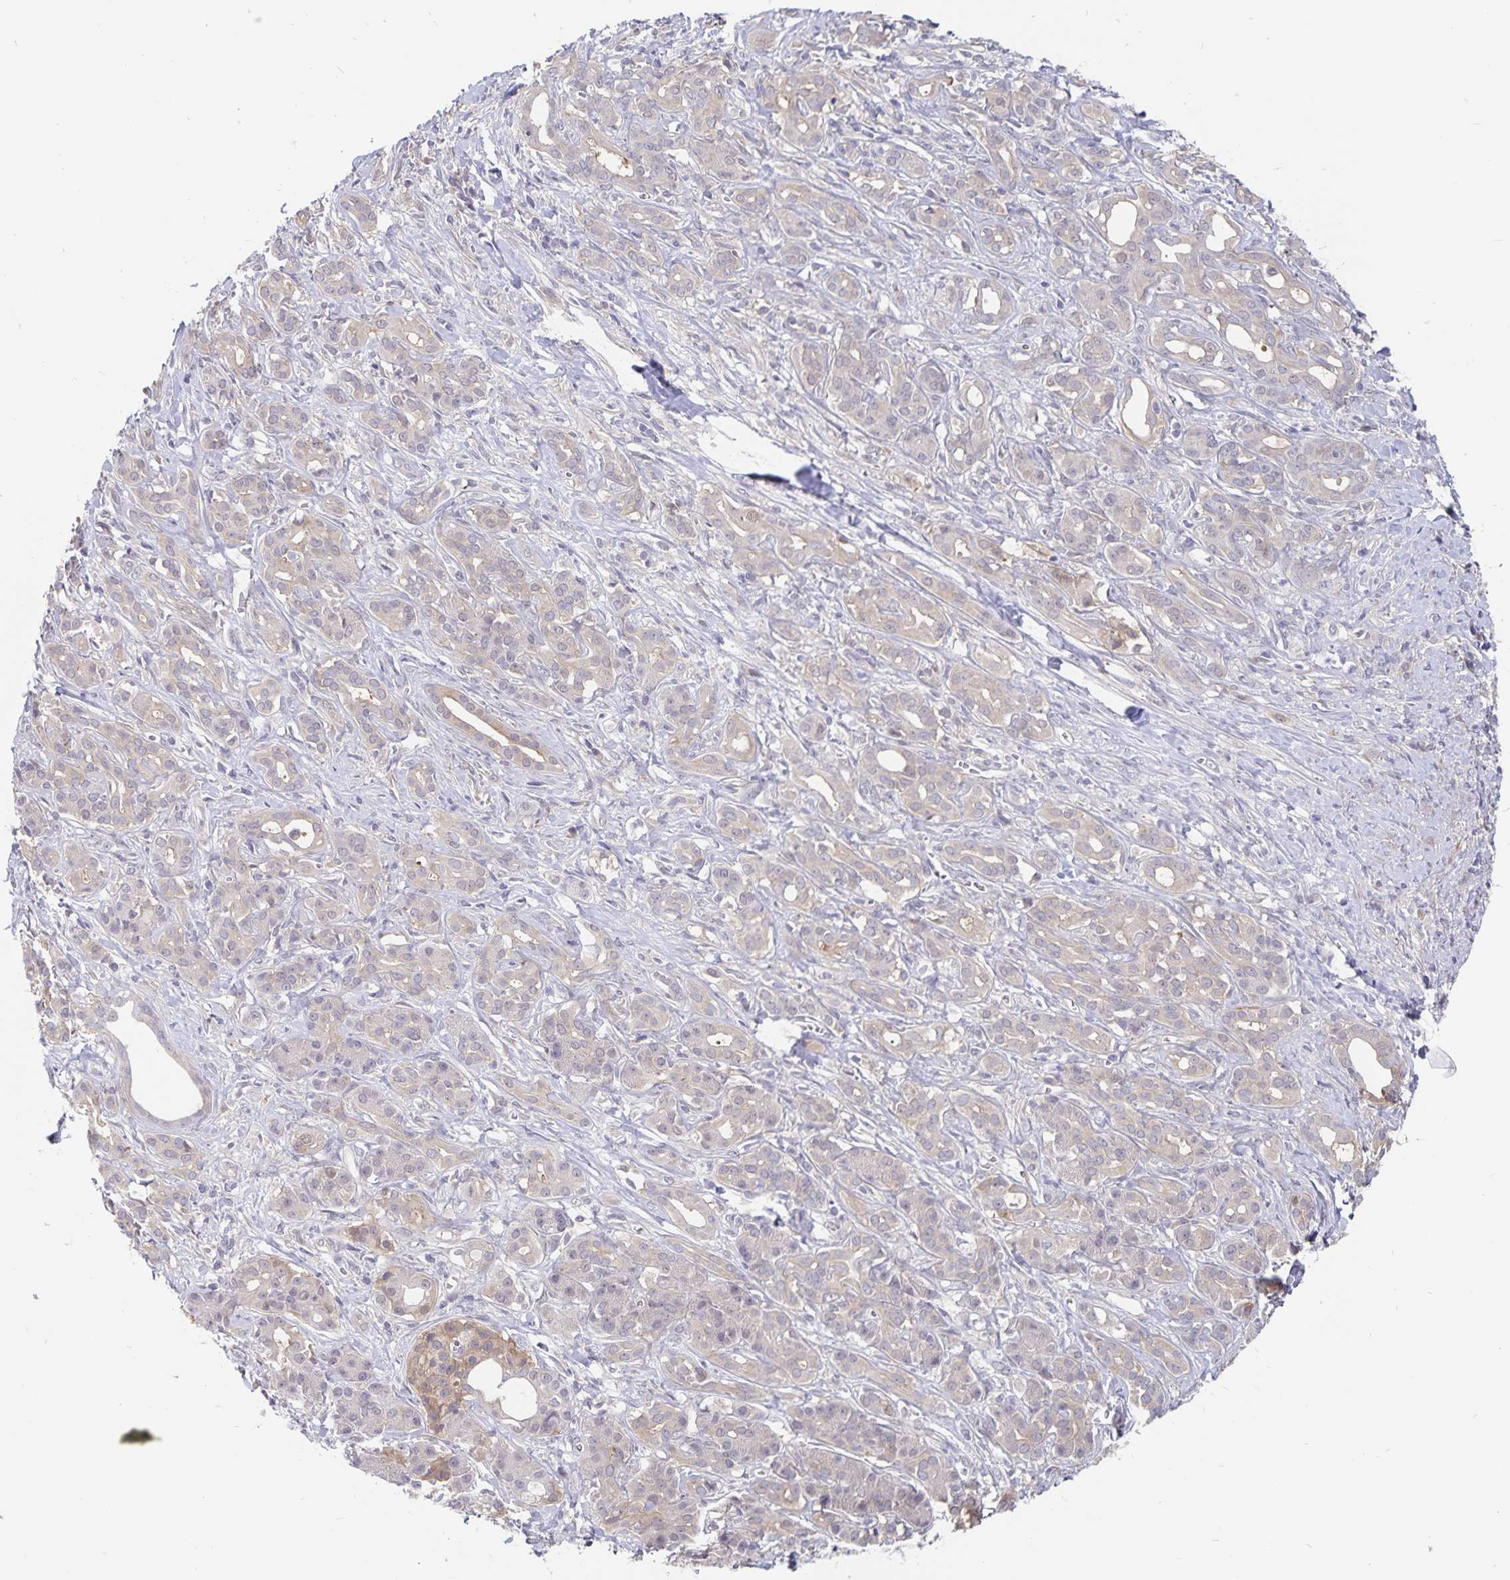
{"staining": {"intensity": "negative", "quantity": "none", "location": "none"}, "tissue": "pancreatic cancer", "cell_type": "Tumor cells", "image_type": "cancer", "snomed": [{"axis": "morphology", "description": "Adenocarcinoma, NOS"}, {"axis": "topography", "description": "Pancreas"}], "caption": "A micrograph of pancreatic adenocarcinoma stained for a protein exhibits no brown staining in tumor cells.", "gene": "BAG6", "patient": {"sex": "male", "age": 61}}